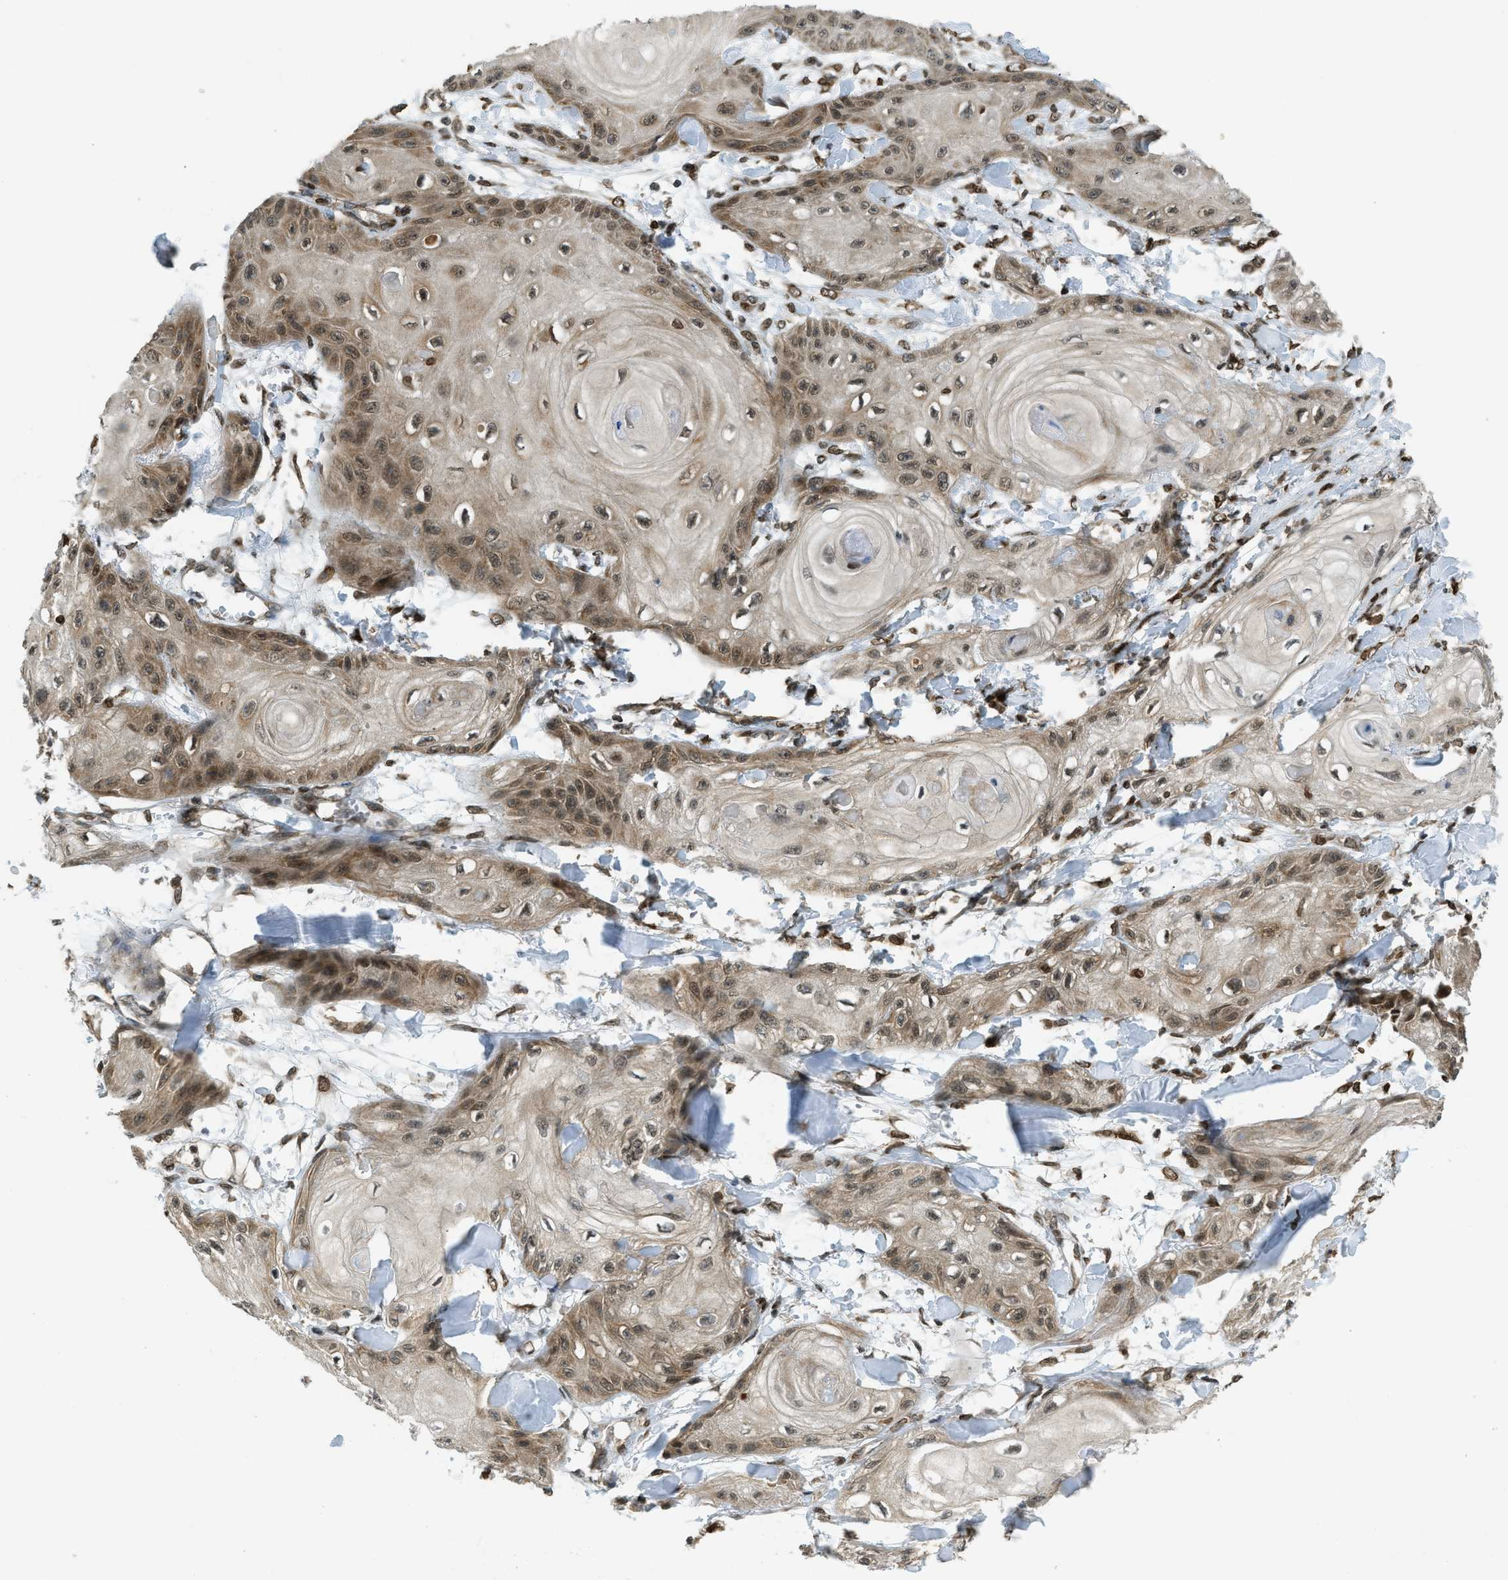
{"staining": {"intensity": "moderate", "quantity": "25%-75%", "location": "cytoplasmic/membranous,nuclear"}, "tissue": "skin cancer", "cell_type": "Tumor cells", "image_type": "cancer", "snomed": [{"axis": "morphology", "description": "Squamous cell carcinoma, NOS"}, {"axis": "topography", "description": "Skin"}], "caption": "Protein expression analysis of human skin cancer reveals moderate cytoplasmic/membranous and nuclear positivity in about 25%-75% of tumor cells.", "gene": "SYNE1", "patient": {"sex": "male", "age": 74}}